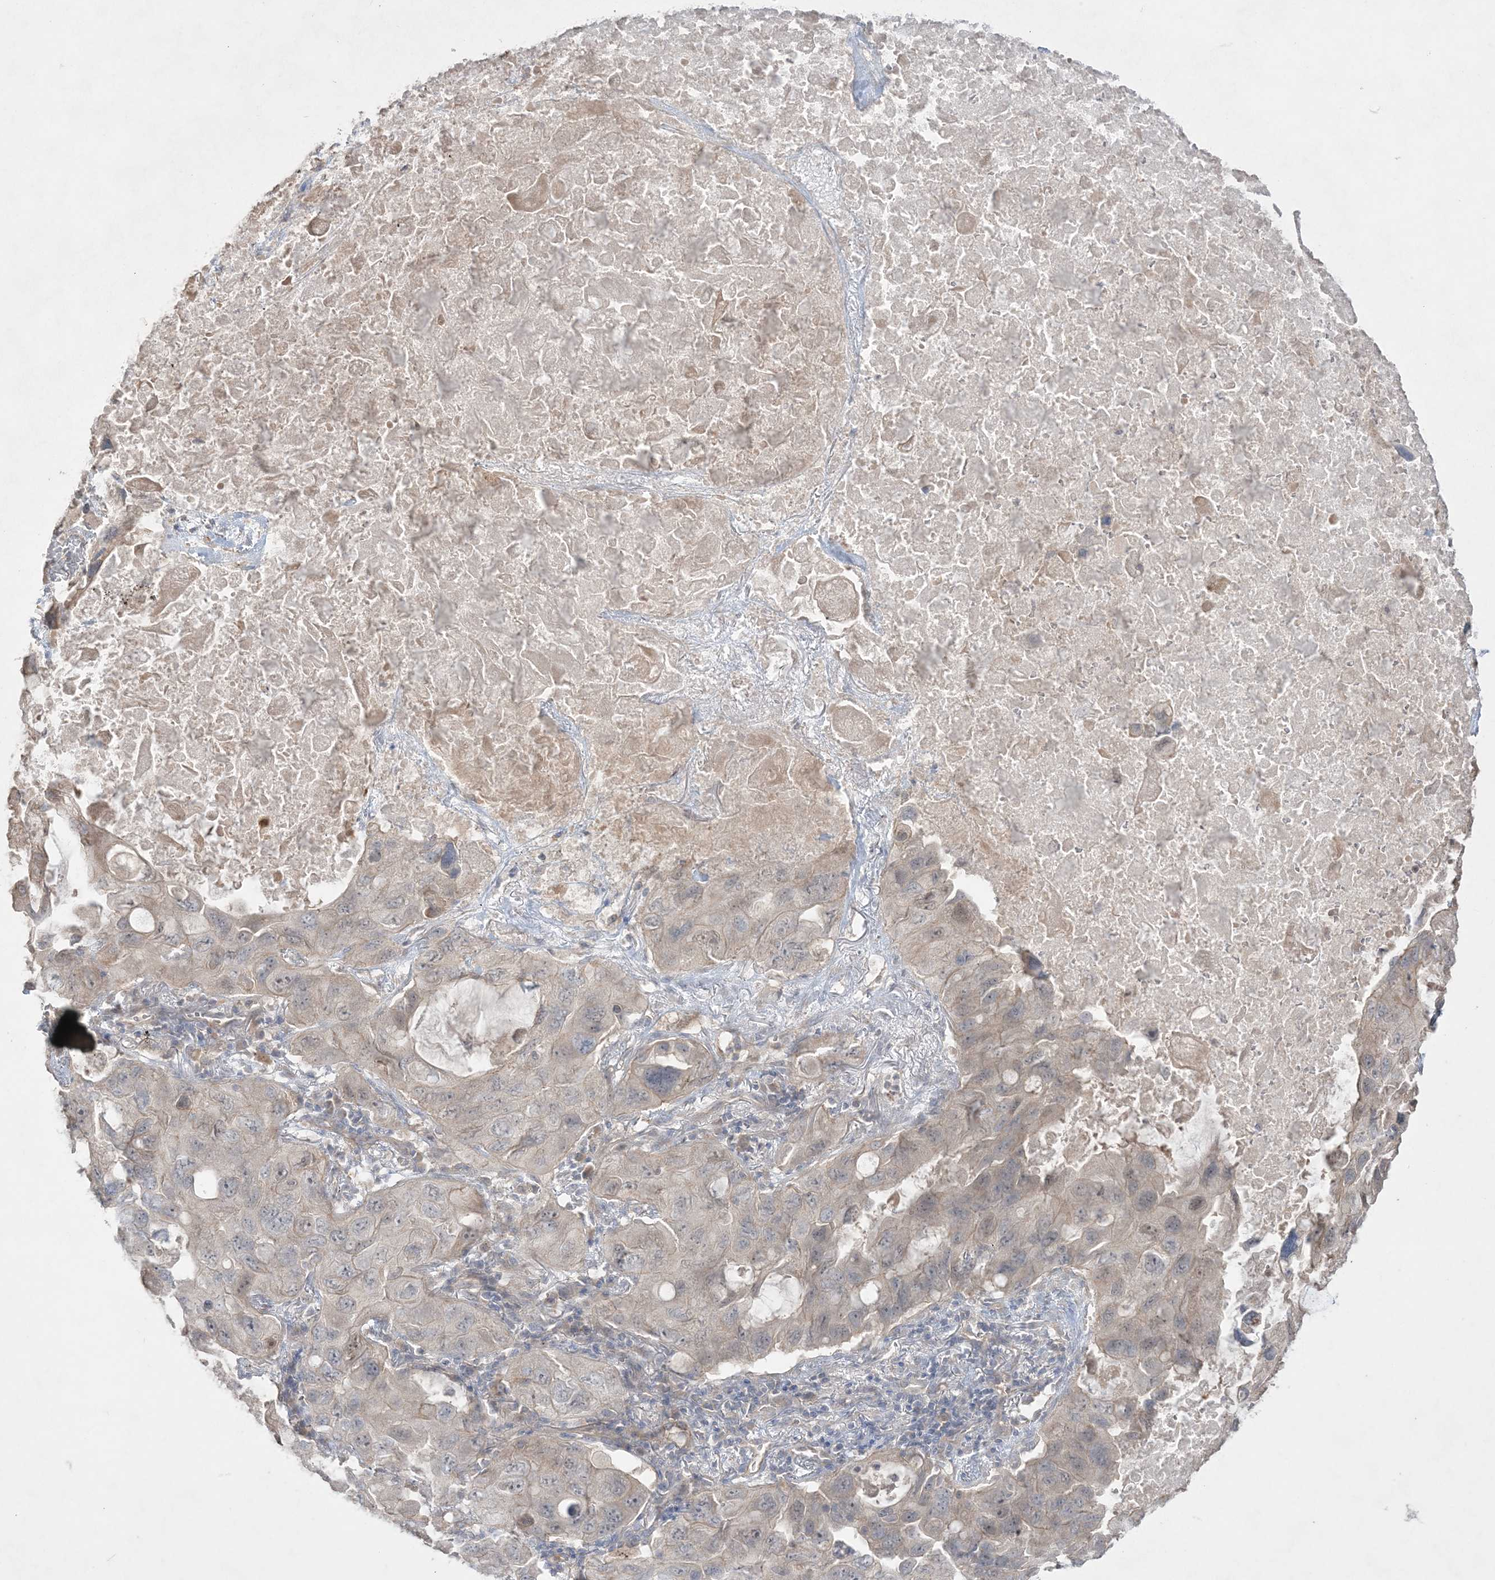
{"staining": {"intensity": "negative", "quantity": "none", "location": "none"}, "tissue": "lung cancer", "cell_type": "Tumor cells", "image_type": "cancer", "snomed": [{"axis": "morphology", "description": "Squamous cell carcinoma, NOS"}, {"axis": "topography", "description": "Lung"}], "caption": "The image exhibits no significant positivity in tumor cells of lung squamous cell carcinoma. (Stains: DAB (3,3'-diaminobenzidine) IHC with hematoxylin counter stain, Microscopy: brightfield microscopy at high magnification).", "gene": "SH3BP4", "patient": {"sex": "female", "age": 73}}